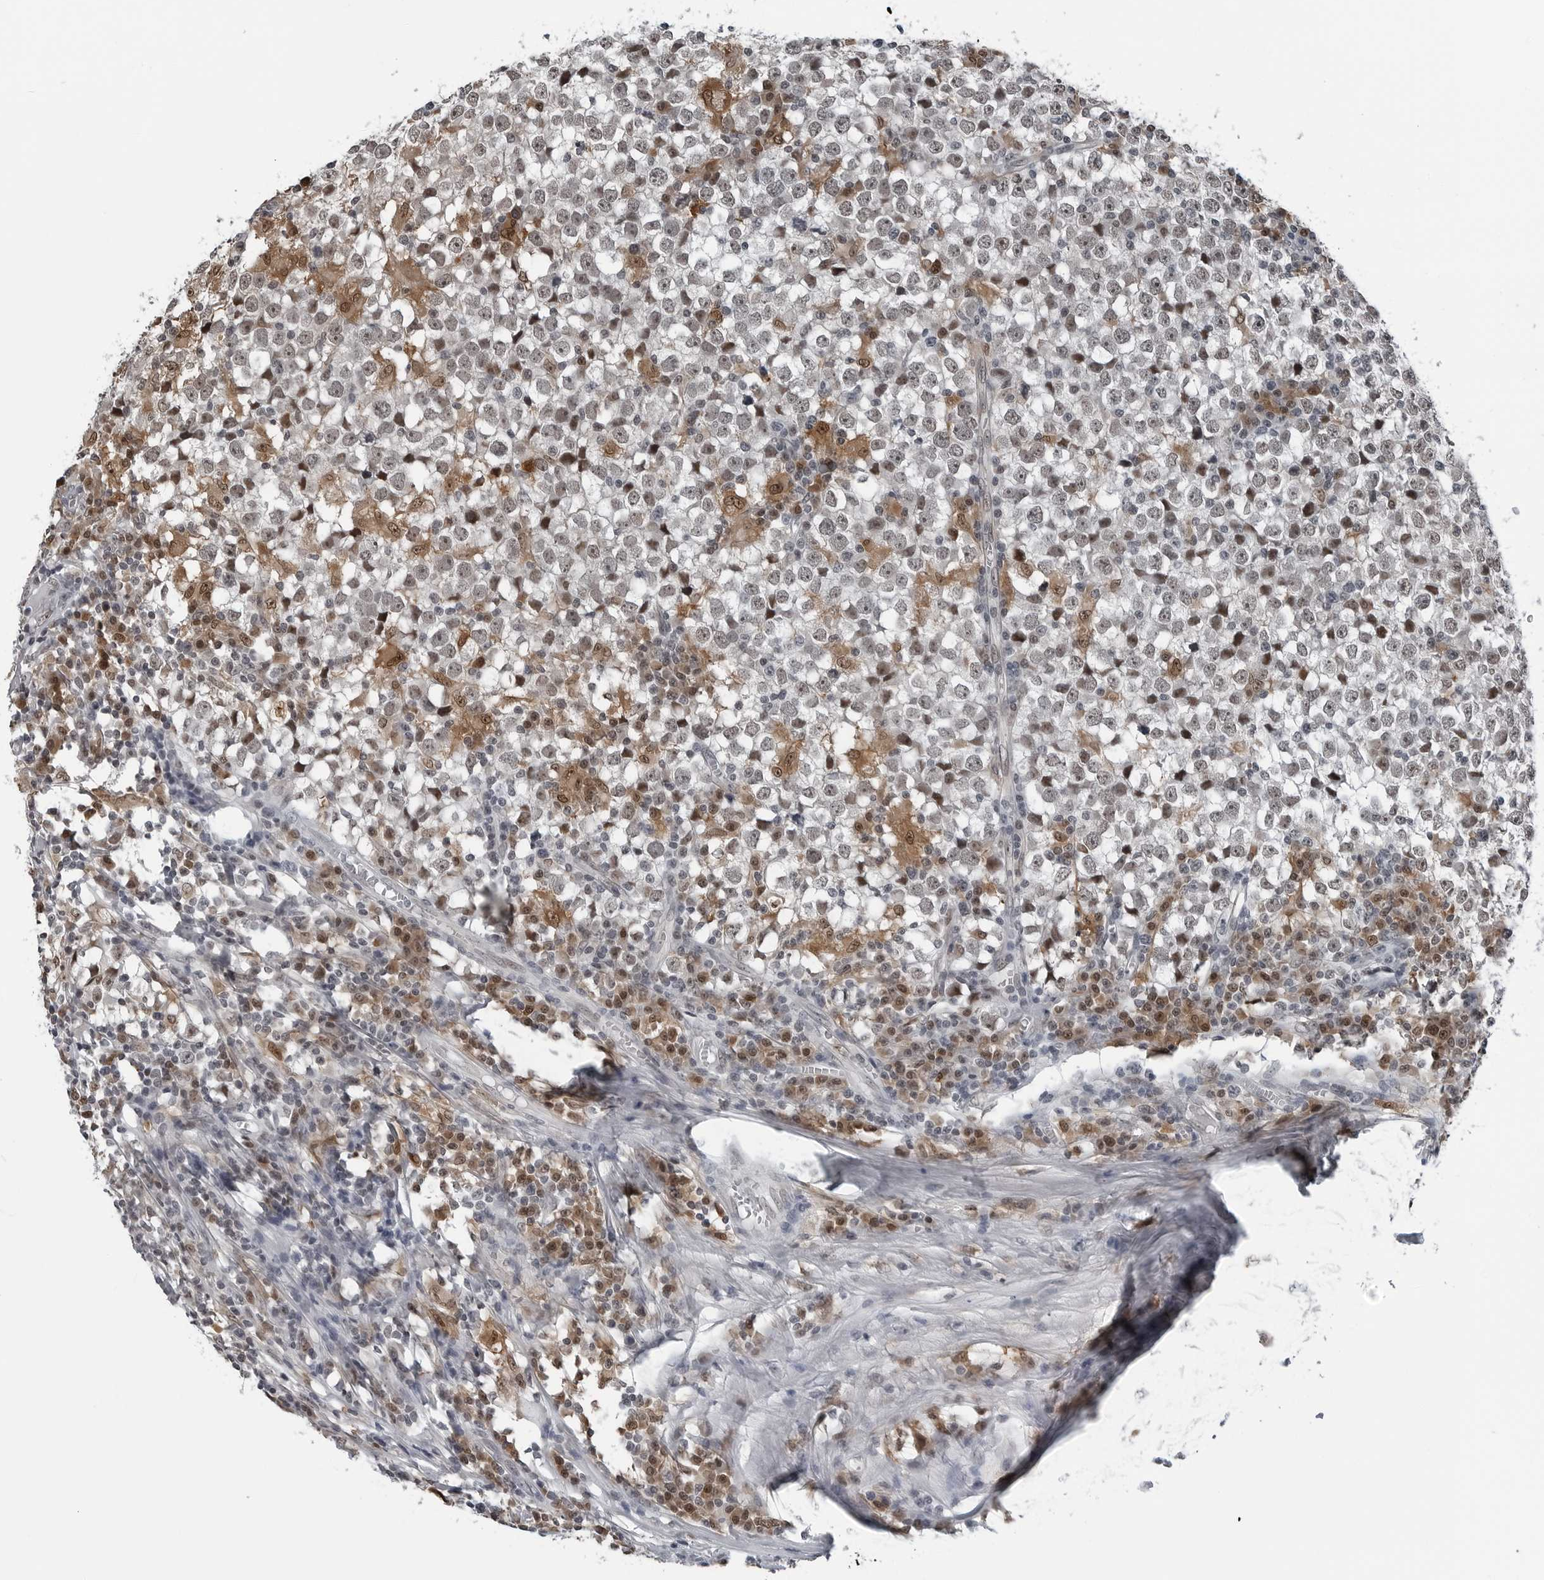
{"staining": {"intensity": "weak", "quantity": "25%-75%", "location": "nuclear"}, "tissue": "testis cancer", "cell_type": "Tumor cells", "image_type": "cancer", "snomed": [{"axis": "morphology", "description": "Seminoma, NOS"}, {"axis": "topography", "description": "Testis"}], "caption": "This is a micrograph of immunohistochemistry (IHC) staining of seminoma (testis), which shows weak expression in the nuclear of tumor cells.", "gene": "AKR1A1", "patient": {"sex": "male", "age": 65}}